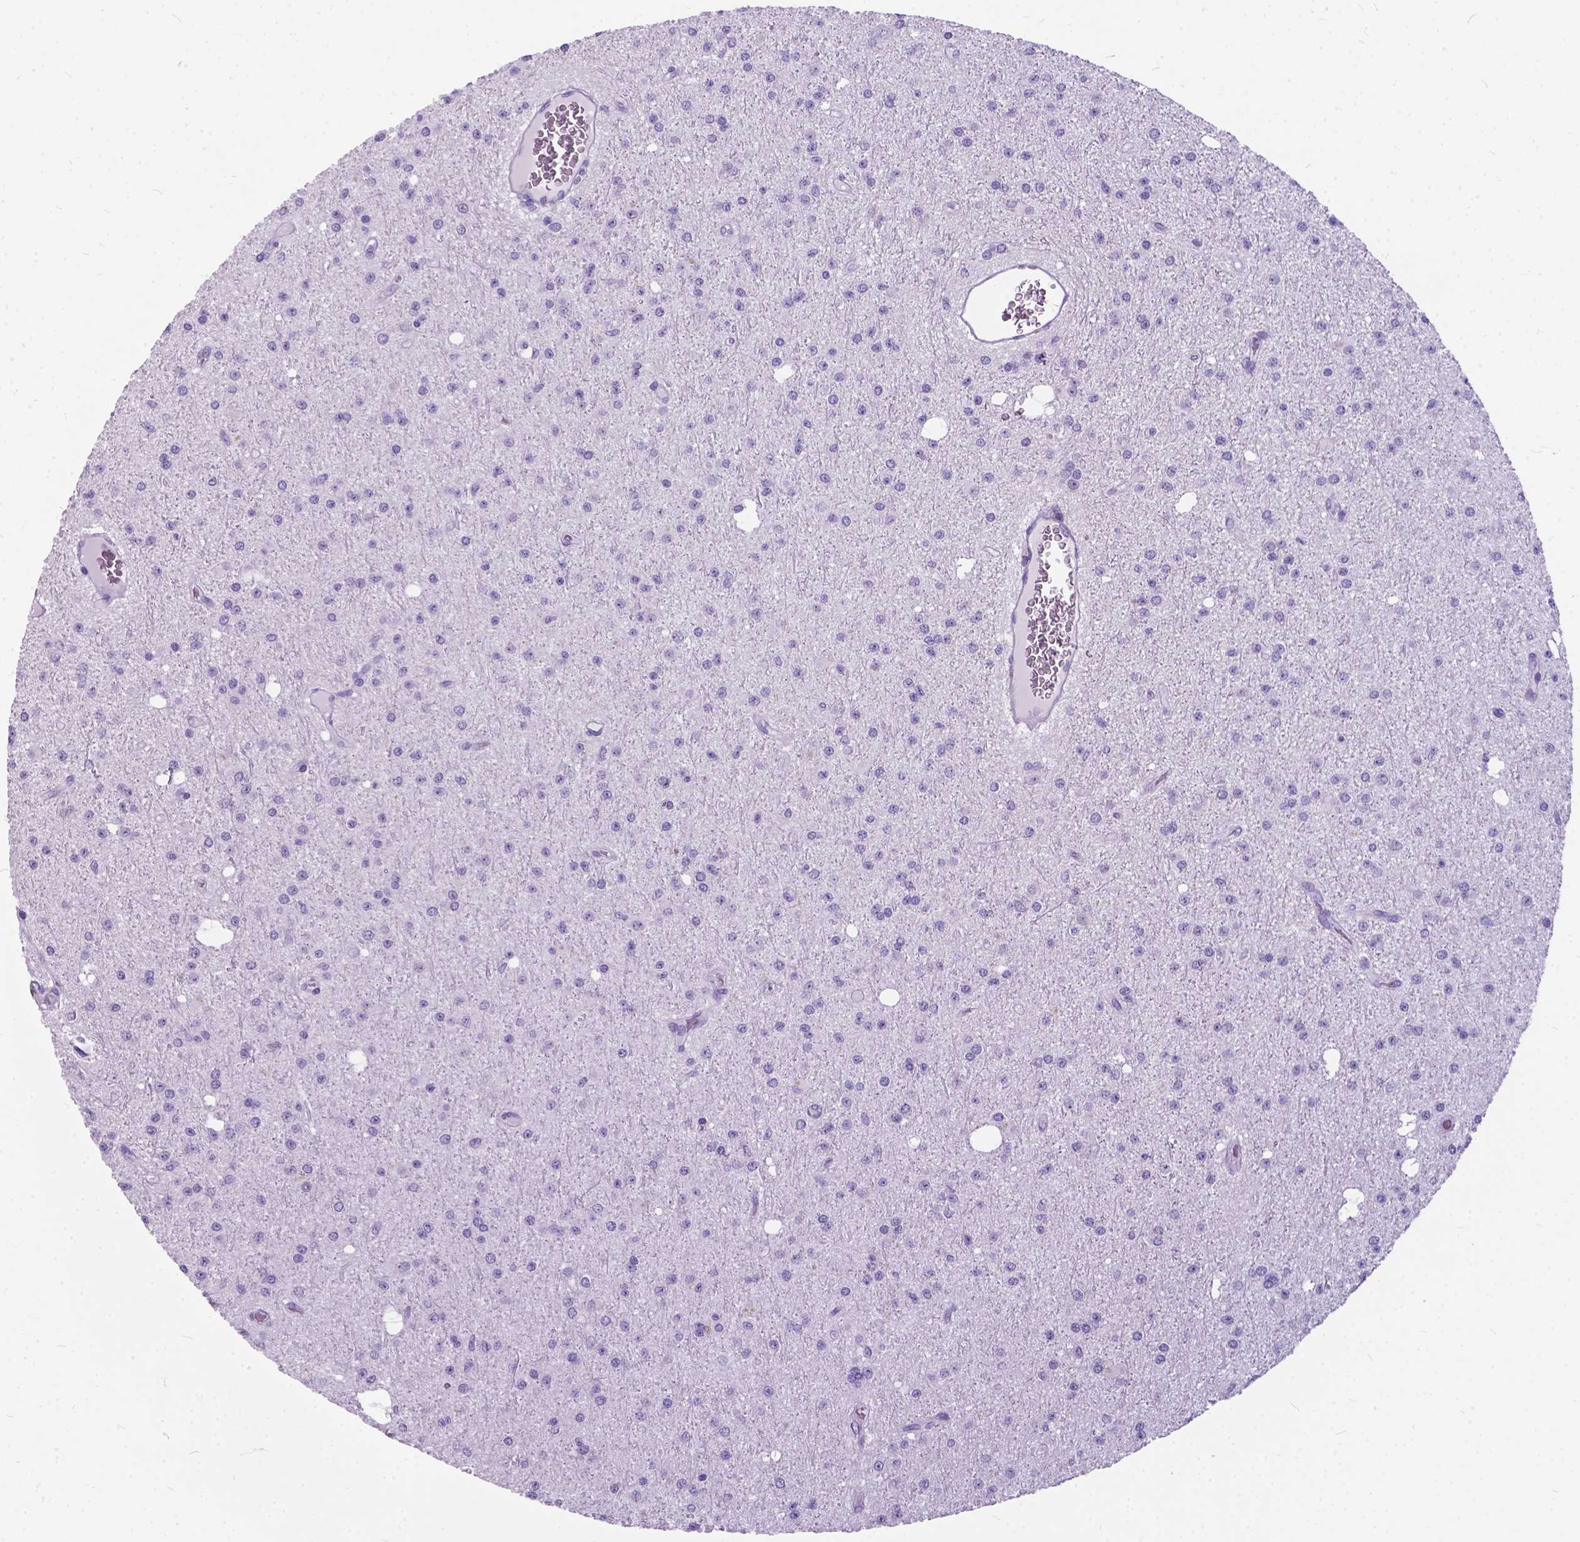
{"staining": {"intensity": "negative", "quantity": "none", "location": "none"}, "tissue": "glioma", "cell_type": "Tumor cells", "image_type": "cancer", "snomed": [{"axis": "morphology", "description": "Glioma, malignant, Low grade"}, {"axis": "topography", "description": "Brain"}], "caption": "Immunohistochemistry of human malignant low-grade glioma displays no expression in tumor cells.", "gene": "BSND", "patient": {"sex": "male", "age": 27}}